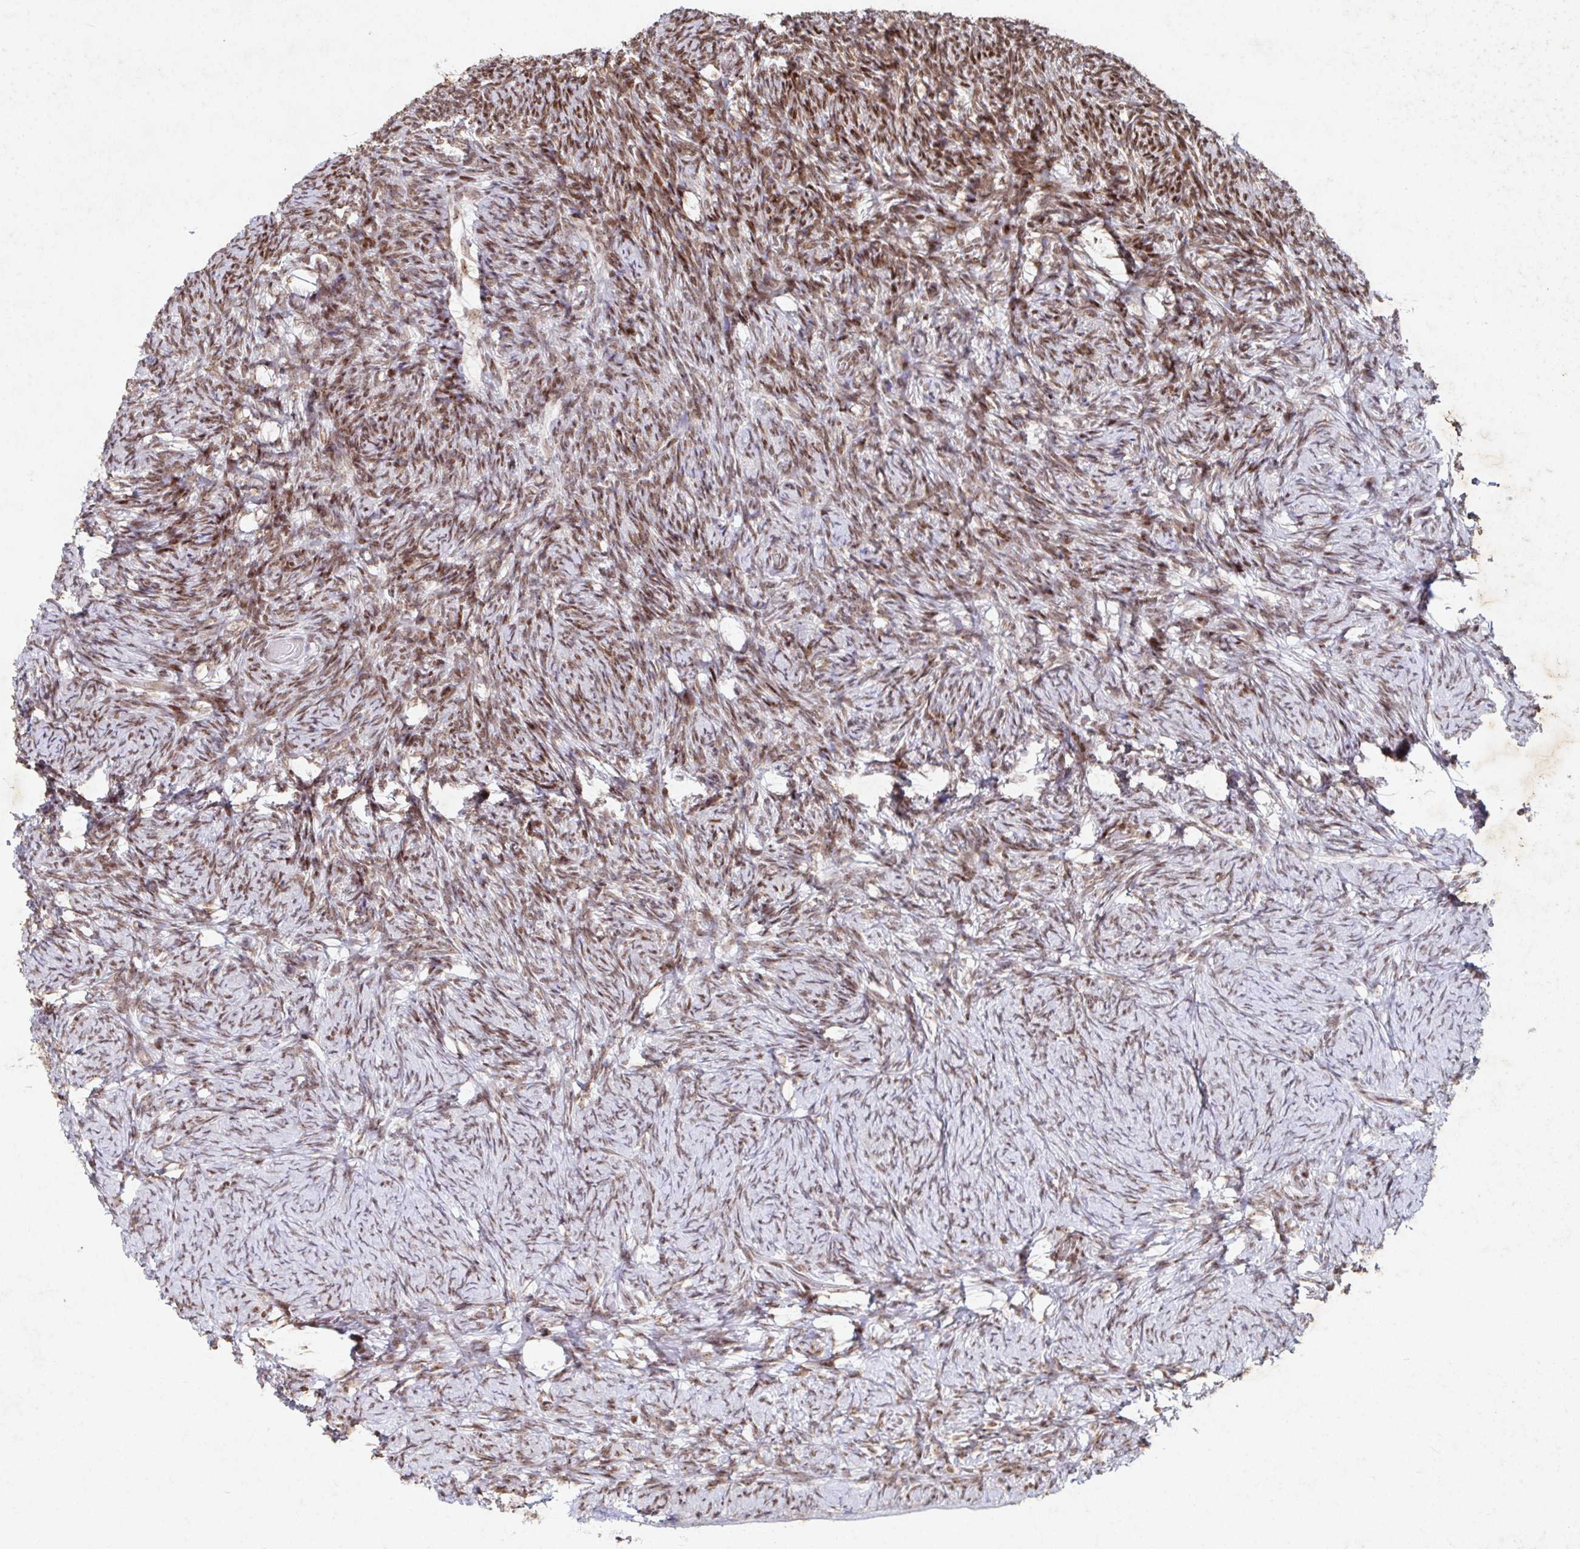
{"staining": {"intensity": "moderate", "quantity": ">75%", "location": "nuclear"}, "tissue": "ovary", "cell_type": "Ovarian stroma cells", "image_type": "normal", "snomed": [{"axis": "morphology", "description": "Normal tissue, NOS"}, {"axis": "topography", "description": "Ovary"}], "caption": "Immunohistochemical staining of normal ovary shows >75% levels of moderate nuclear protein staining in about >75% of ovarian stroma cells.", "gene": "C19orf53", "patient": {"sex": "female", "age": 34}}